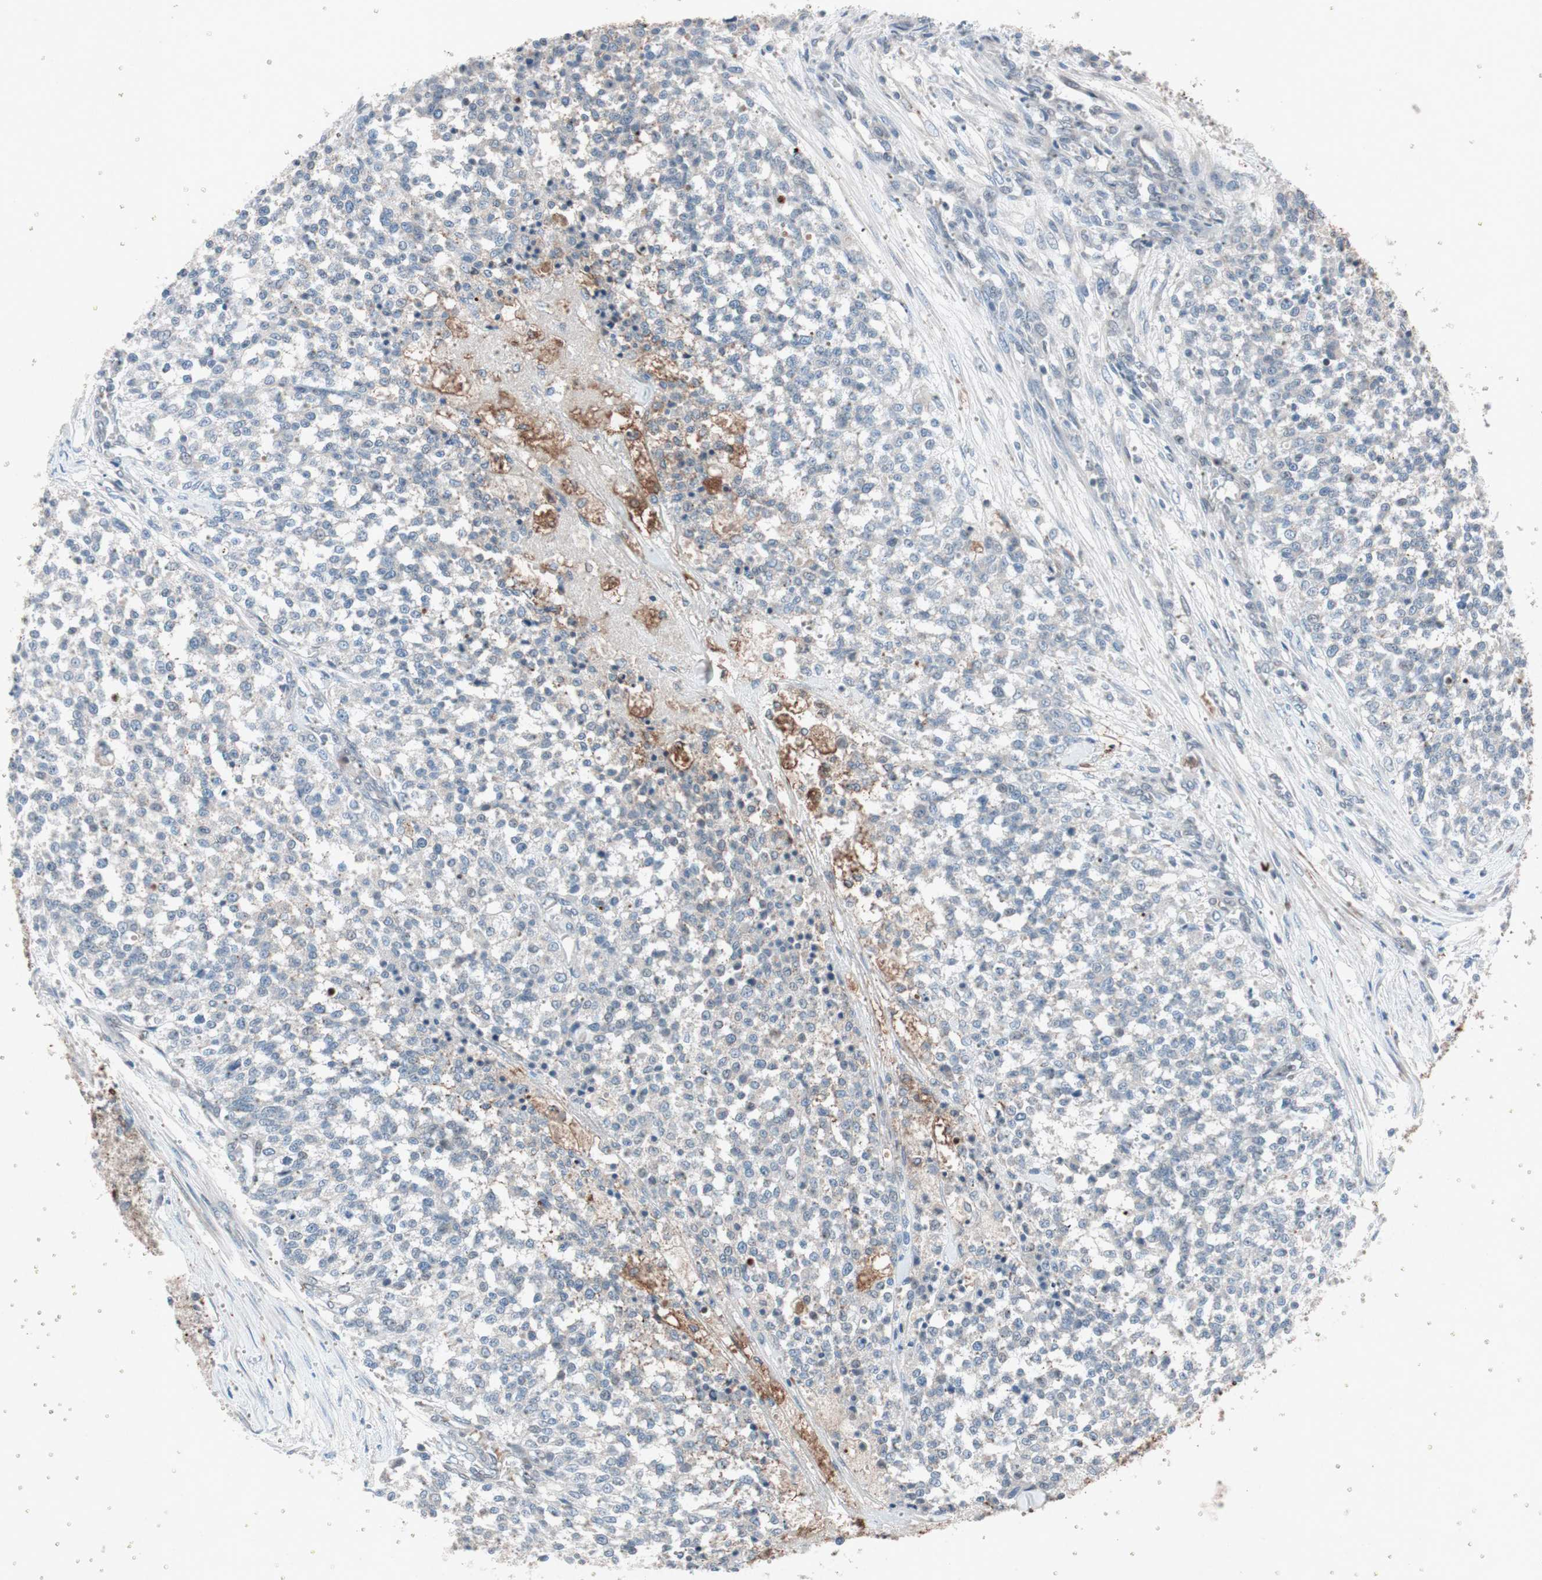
{"staining": {"intensity": "weak", "quantity": "<25%", "location": "cytoplasmic/membranous"}, "tissue": "testis cancer", "cell_type": "Tumor cells", "image_type": "cancer", "snomed": [{"axis": "morphology", "description": "Seminoma, NOS"}, {"axis": "topography", "description": "Testis"}], "caption": "Testis cancer (seminoma) stained for a protein using immunohistochemistry reveals no expression tumor cells.", "gene": "GRB7", "patient": {"sex": "male", "age": 59}}